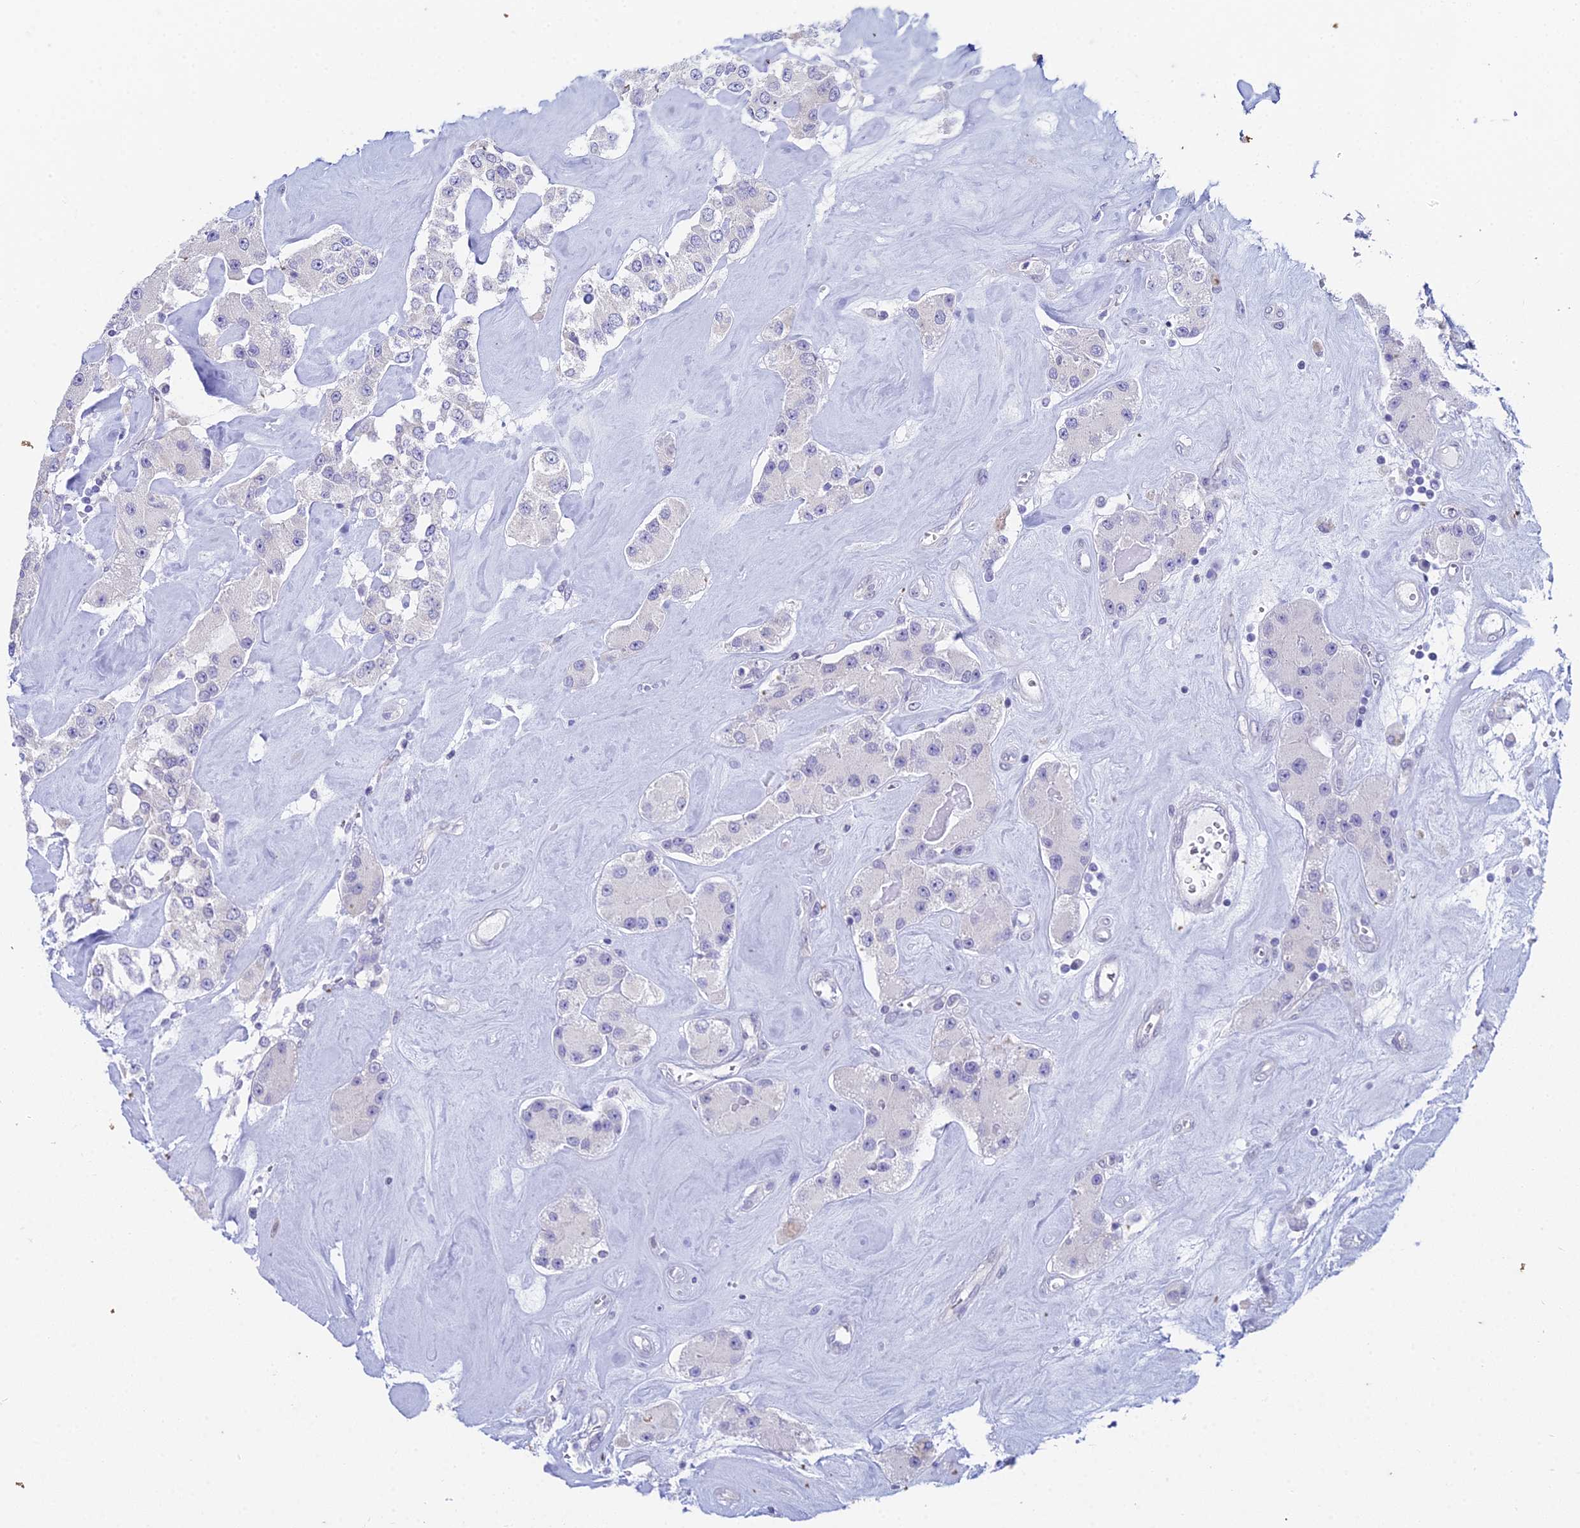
{"staining": {"intensity": "negative", "quantity": "none", "location": "none"}, "tissue": "carcinoid", "cell_type": "Tumor cells", "image_type": "cancer", "snomed": [{"axis": "morphology", "description": "Carcinoid, malignant, NOS"}, {"axis": "topography", "description": "Pancreas"}], "caption": "DAB immunohistochemical staining of carcinoid reveals no significant positivity in tumor cells.", "gene": "EEF2KMT", "patient": {"sex": "male", "age": 41}}